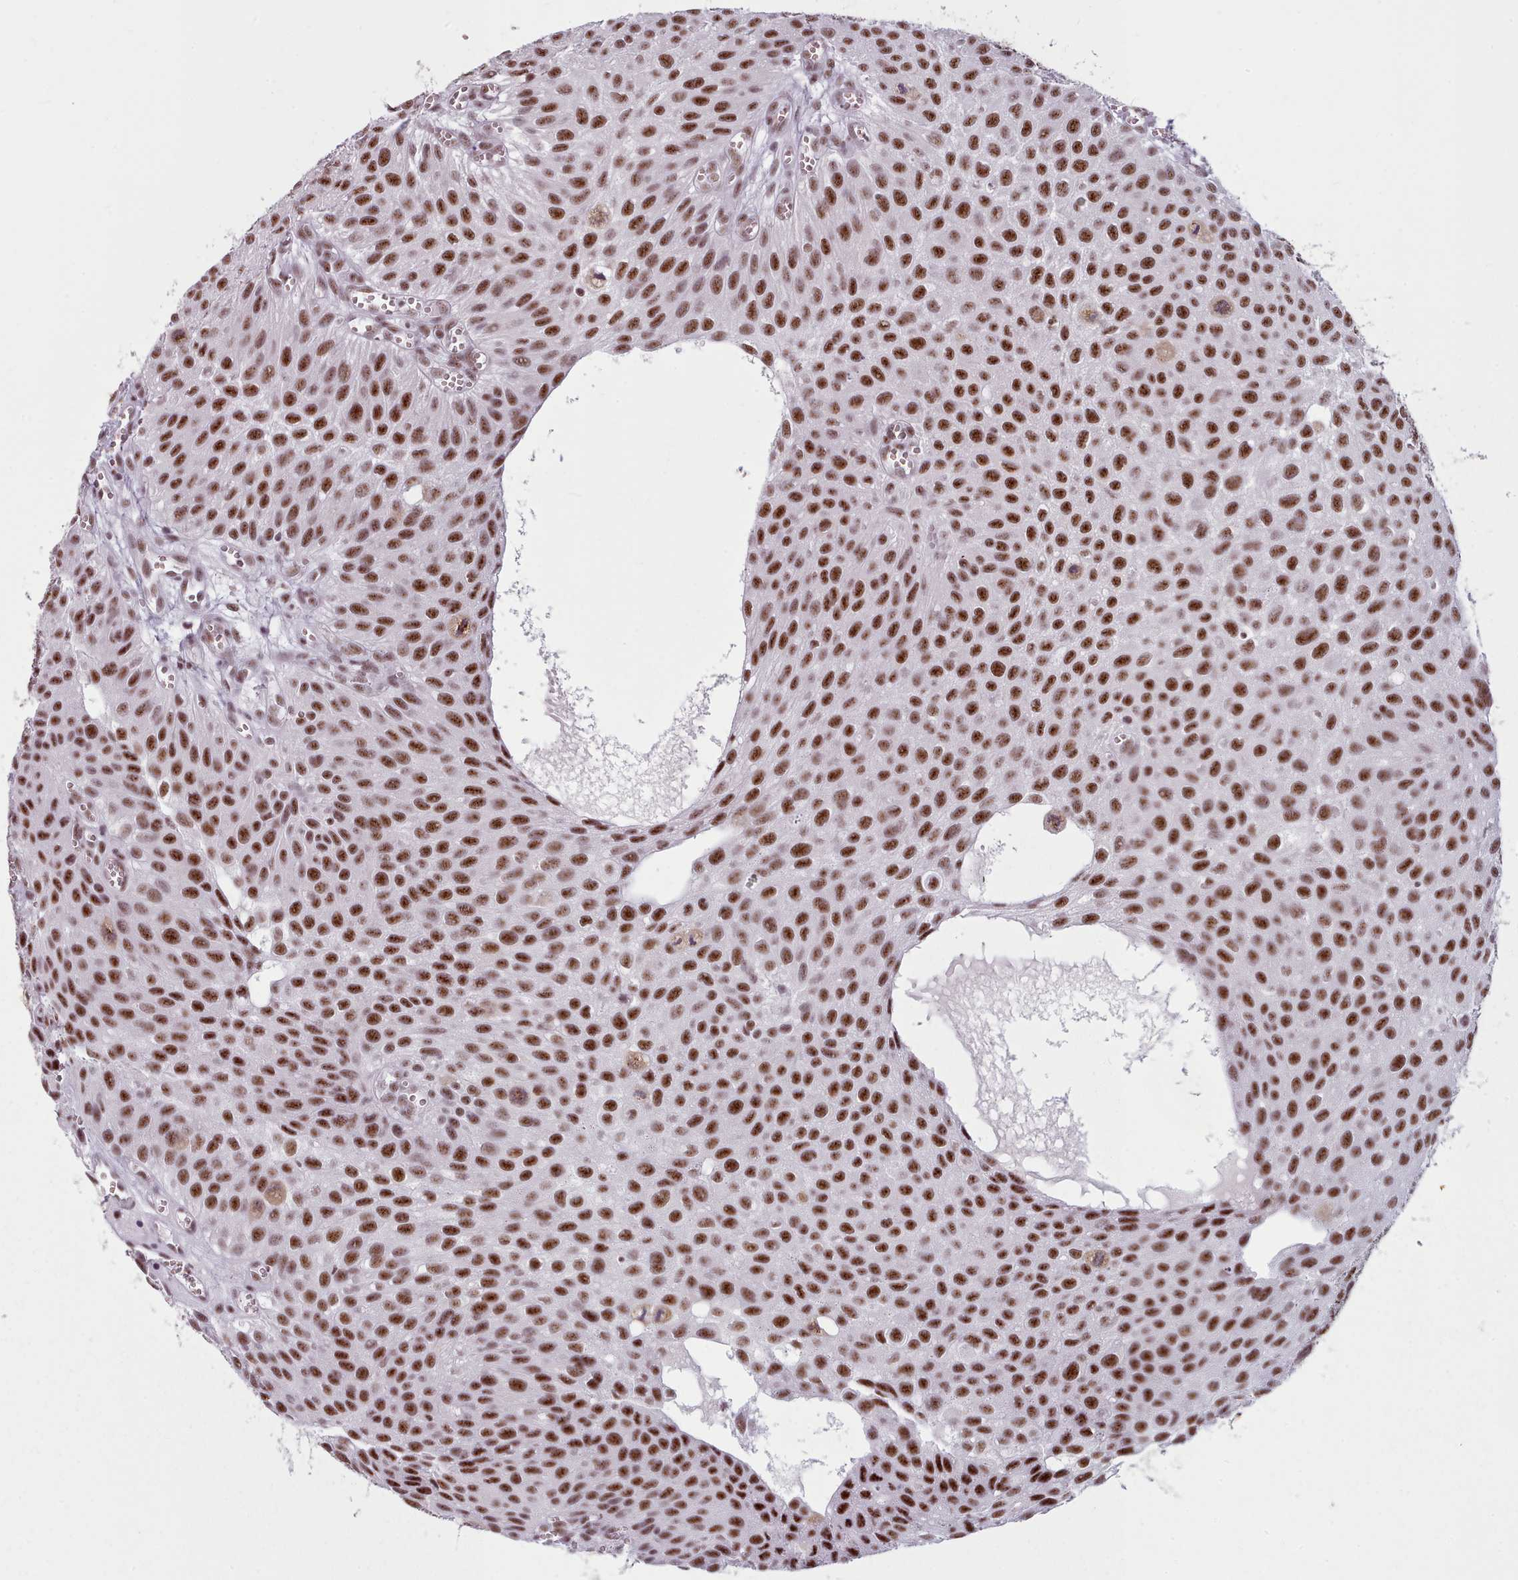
{"staining": {"intensity": "strong", "quantity": ">75%", "location": "nuclear"}, "tissue": "urothelial cancer", "cell_type": "Tumor cells", "image_type": "cancer", "snomed": [{"axis": "morphology", "description": "Urothelial carcinoma, Low grade"}, {"axis": "topography", "description": "Urinary bladder"}], "caption": "Immunohistochemistry photomicrograph of human urothelial cancer stained for a protein (brown), which shows high levels of strong nuclear positivity in about >75% of tumor cells.", "gene": "SRRM1", "patient": {"sex": "male", "age": 88}}